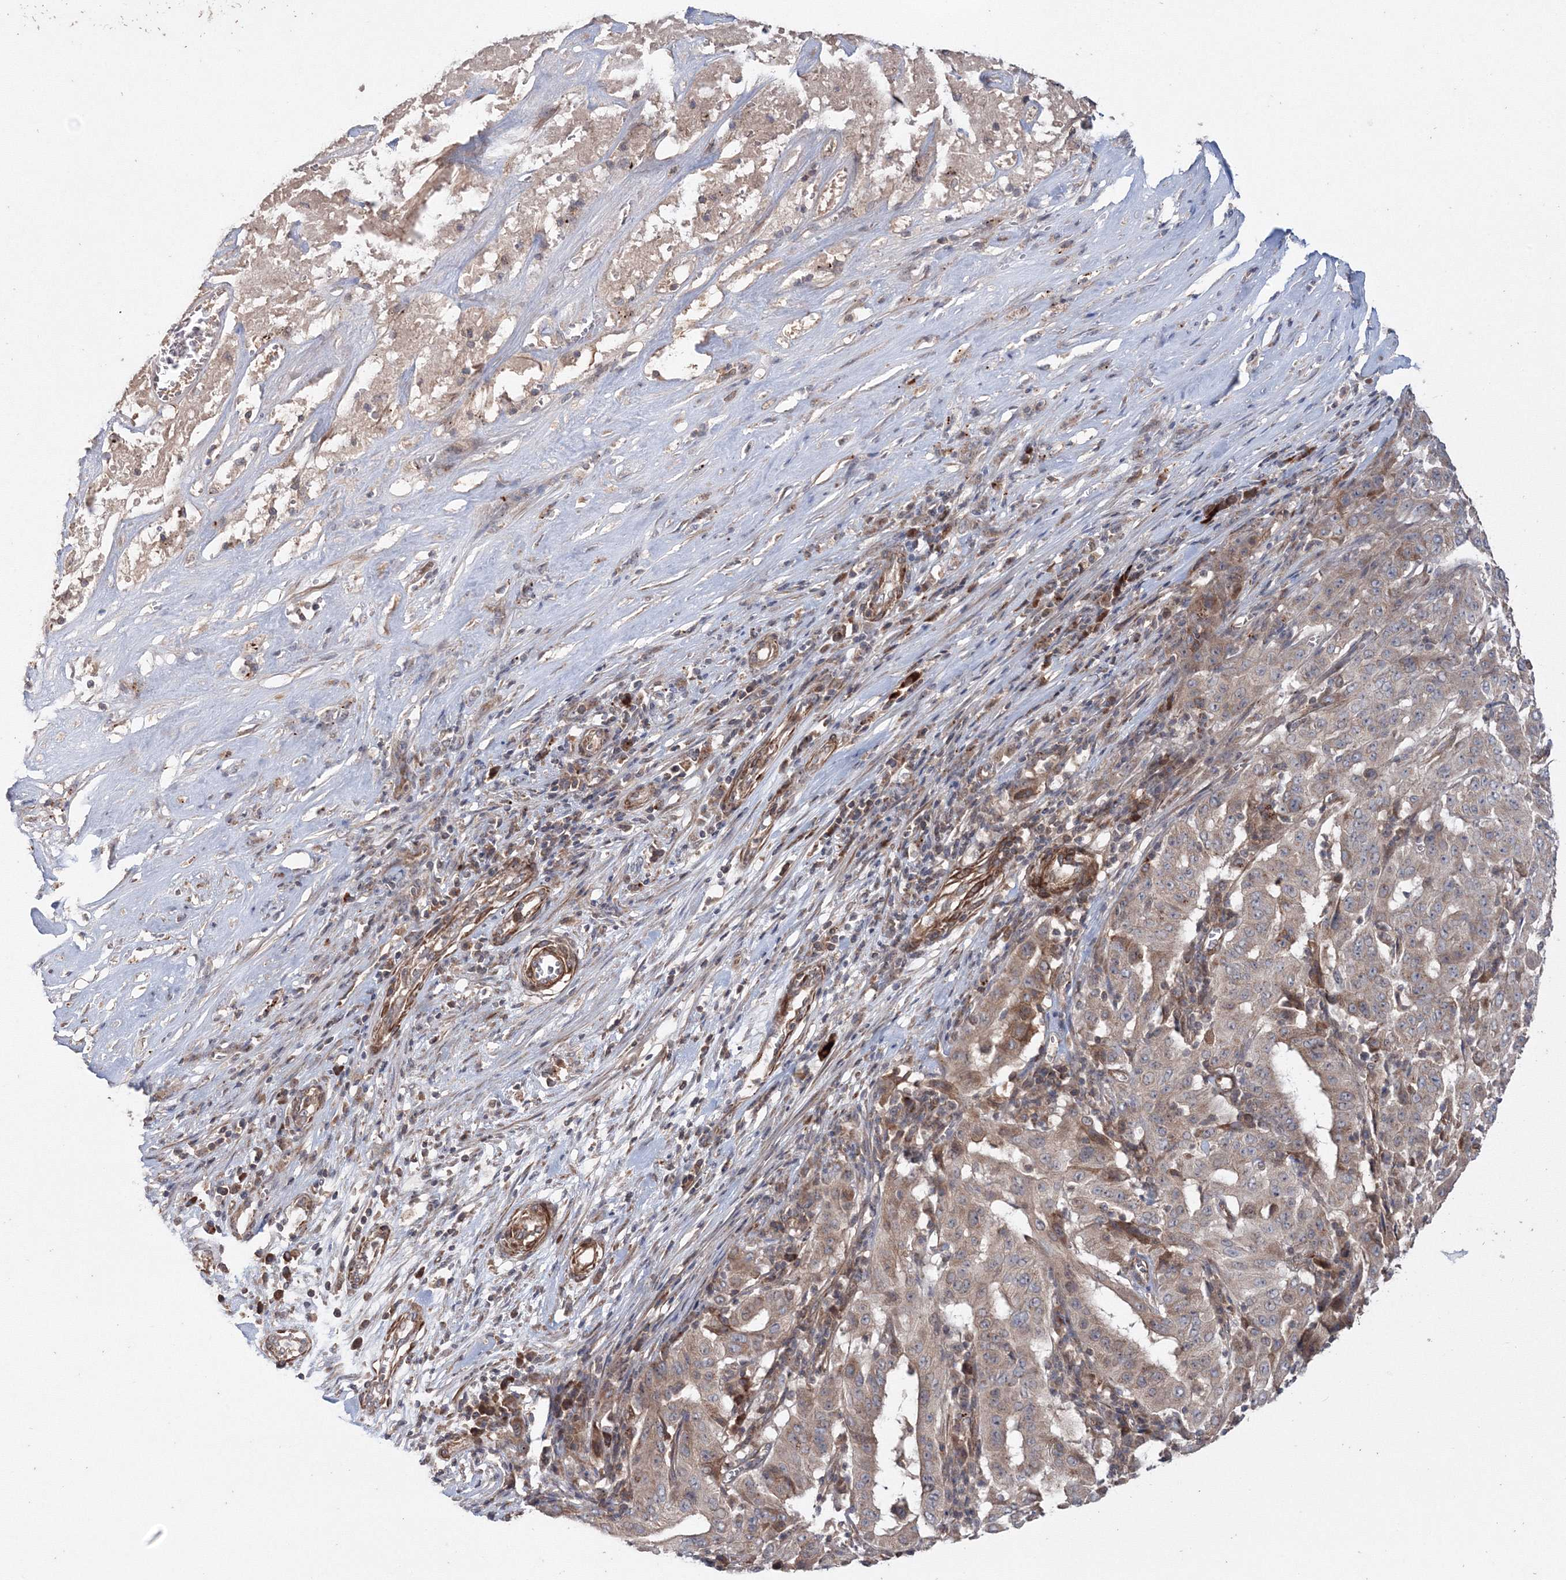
{"staining": {"intensity": "weak", "quantity": ">75%", "location": "cytoplasmic/membranous"}, "tissue": "pancreatic cancer", "cell_type": "Tumor cells", "image_type": "cancer", "snomed": [{"axis": "morphology", "description": "Adenocarcinoma, NOS"}, {"axis": "topography", "description": "Pancreas"}], "caption": "Immunohistochemistry micrograph of neoplastic tissue: pancreatic cancer (adenocarcinoma) stained using immunohistochemistry (IHC) reveals low levels of weak protein expression localized specifically in the cytoplasmic/membranous of tumor cells, appearing as a cytoplasmic/membranous brown color.", "gene": "NOA1", "patient": {"sex": "male", "age": 63}}